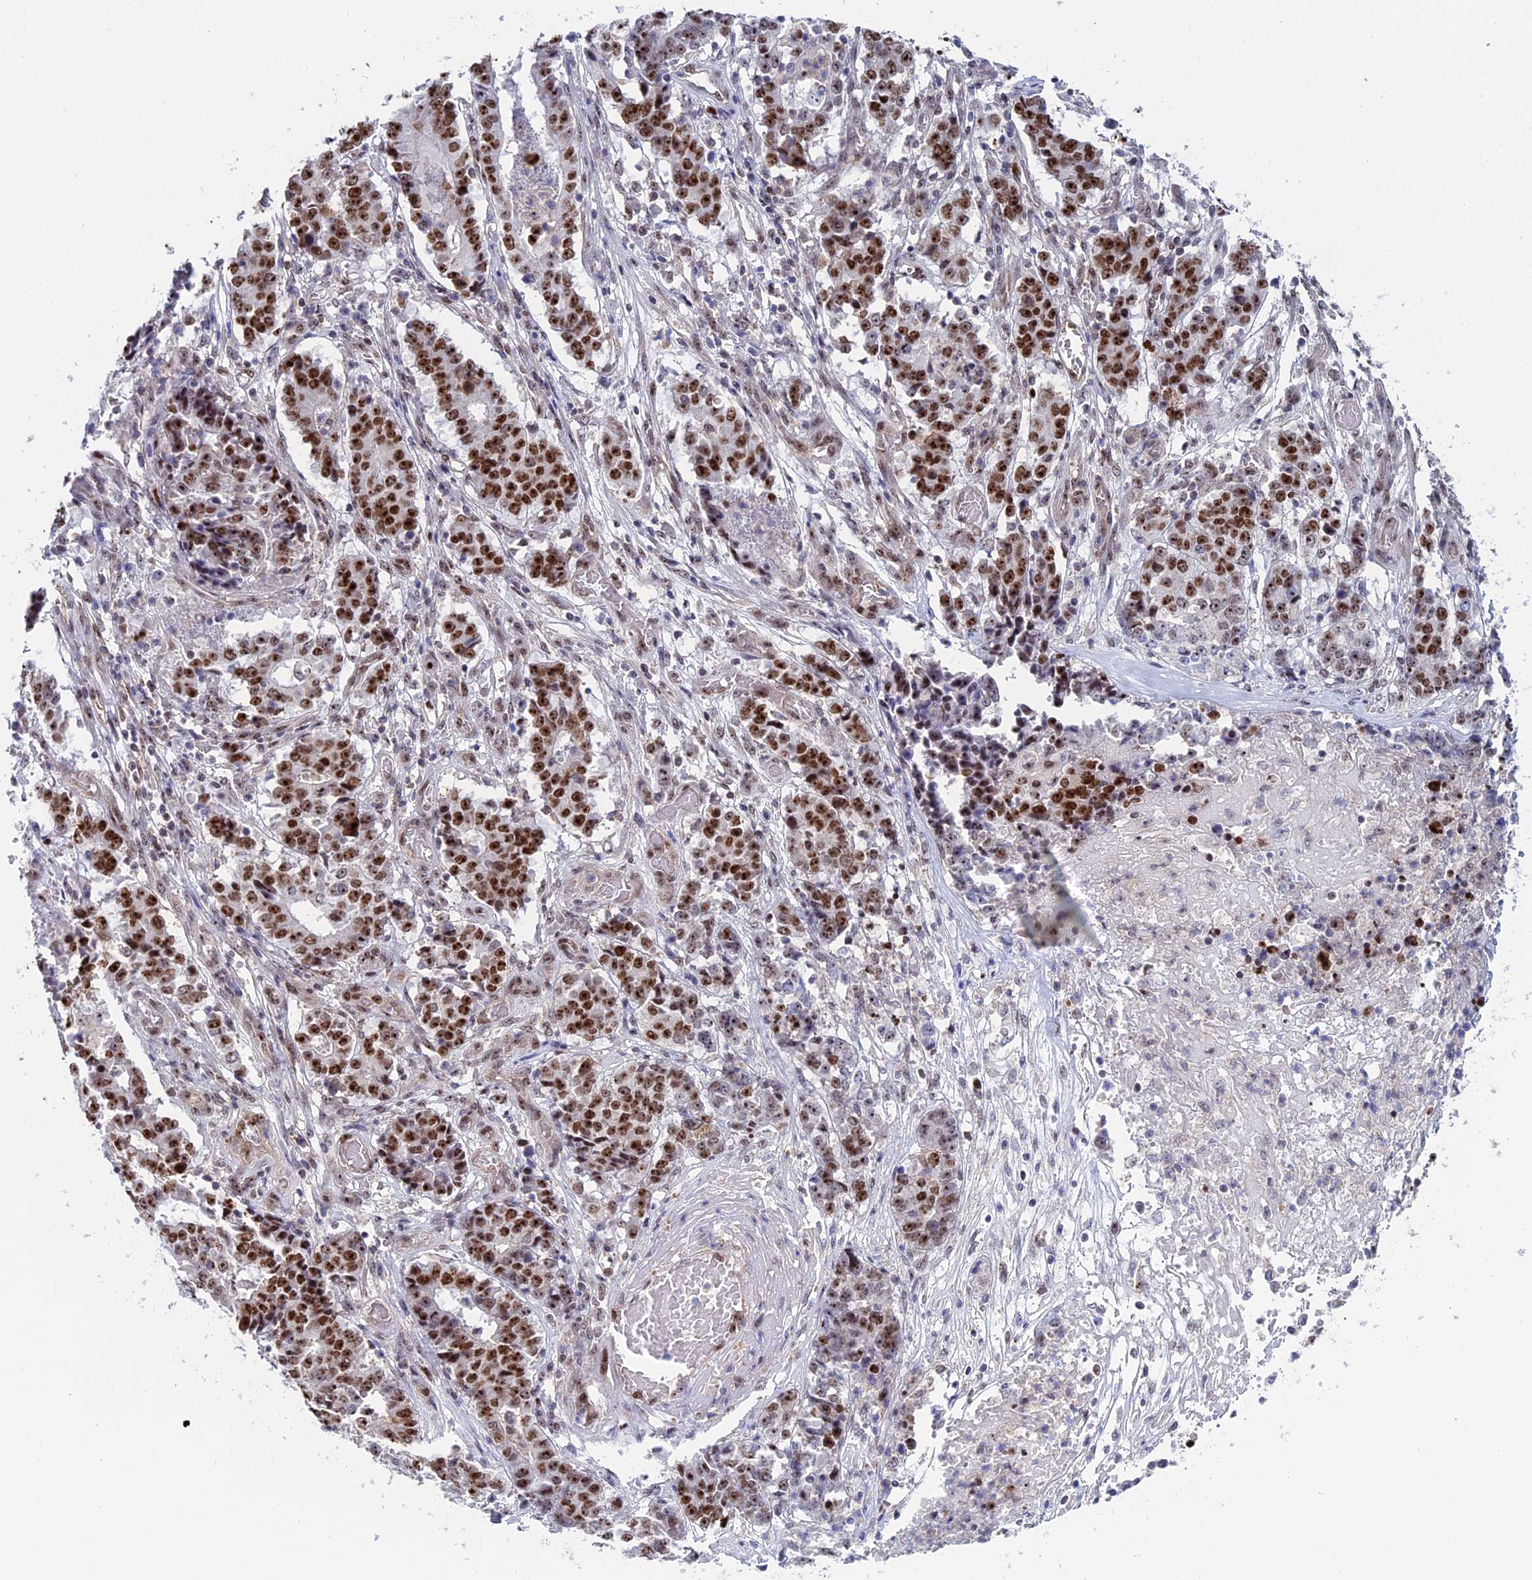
{"staining": {"intensity": "strong", "quantity": ">75%", "location": "nuclear"}, "tissue": "stomach cancer", "cell_type": "Tumor cells", "image_type": "cancer", "snomed": [{"axis": "morphology", "description": "Adenocarcinoma, NOS"}, {"axis": "topography", "description": "Stomach"}], "caption": "A high amount of strong nuclear staining is identified in approximately >75% of tumor cells in adenocarcinoma (stomach) tissue.", "gene": "CCDC86", "patient": {"sex": "male", "age": 59}}